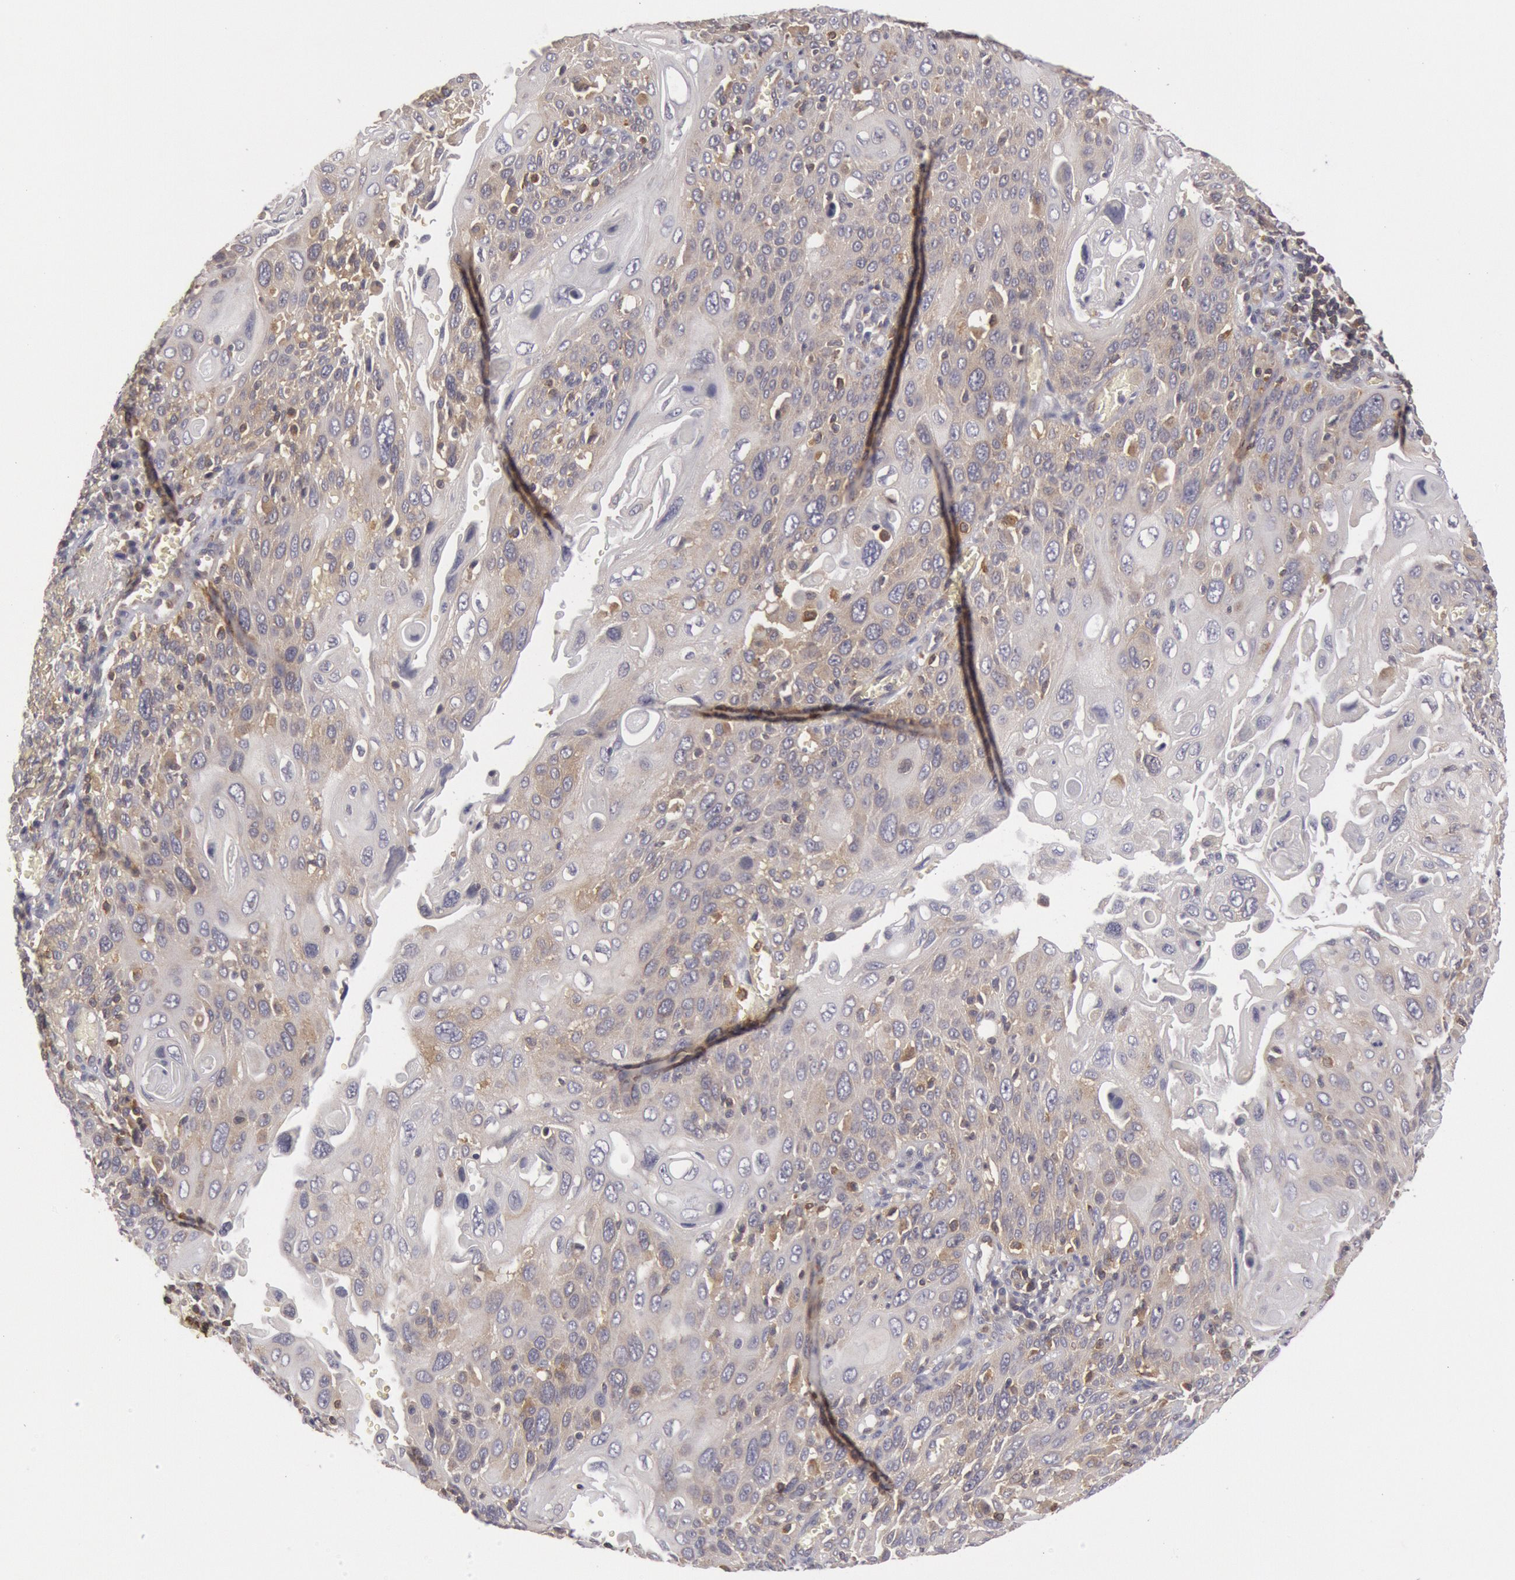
{"staining": {"intensity": "weak", "quantity": "<25%", "location": "cytoplasmic/membranous"}, "tissue": "cervical cancer", "cell_type": "Tumor cells", "image_type": "cancer", "snomed": [{"axis": "morphology", "description": "Squamous cell carcinoma, NOS"}, {"axis": "topography", "description": "Cervix"}], "caption": "A photomicrograph of cervical cancer stained for a protein displays no brown staining in tumor cells.", "gene": "IKBKB", "patient": {"sex": "female", "age": 54}}